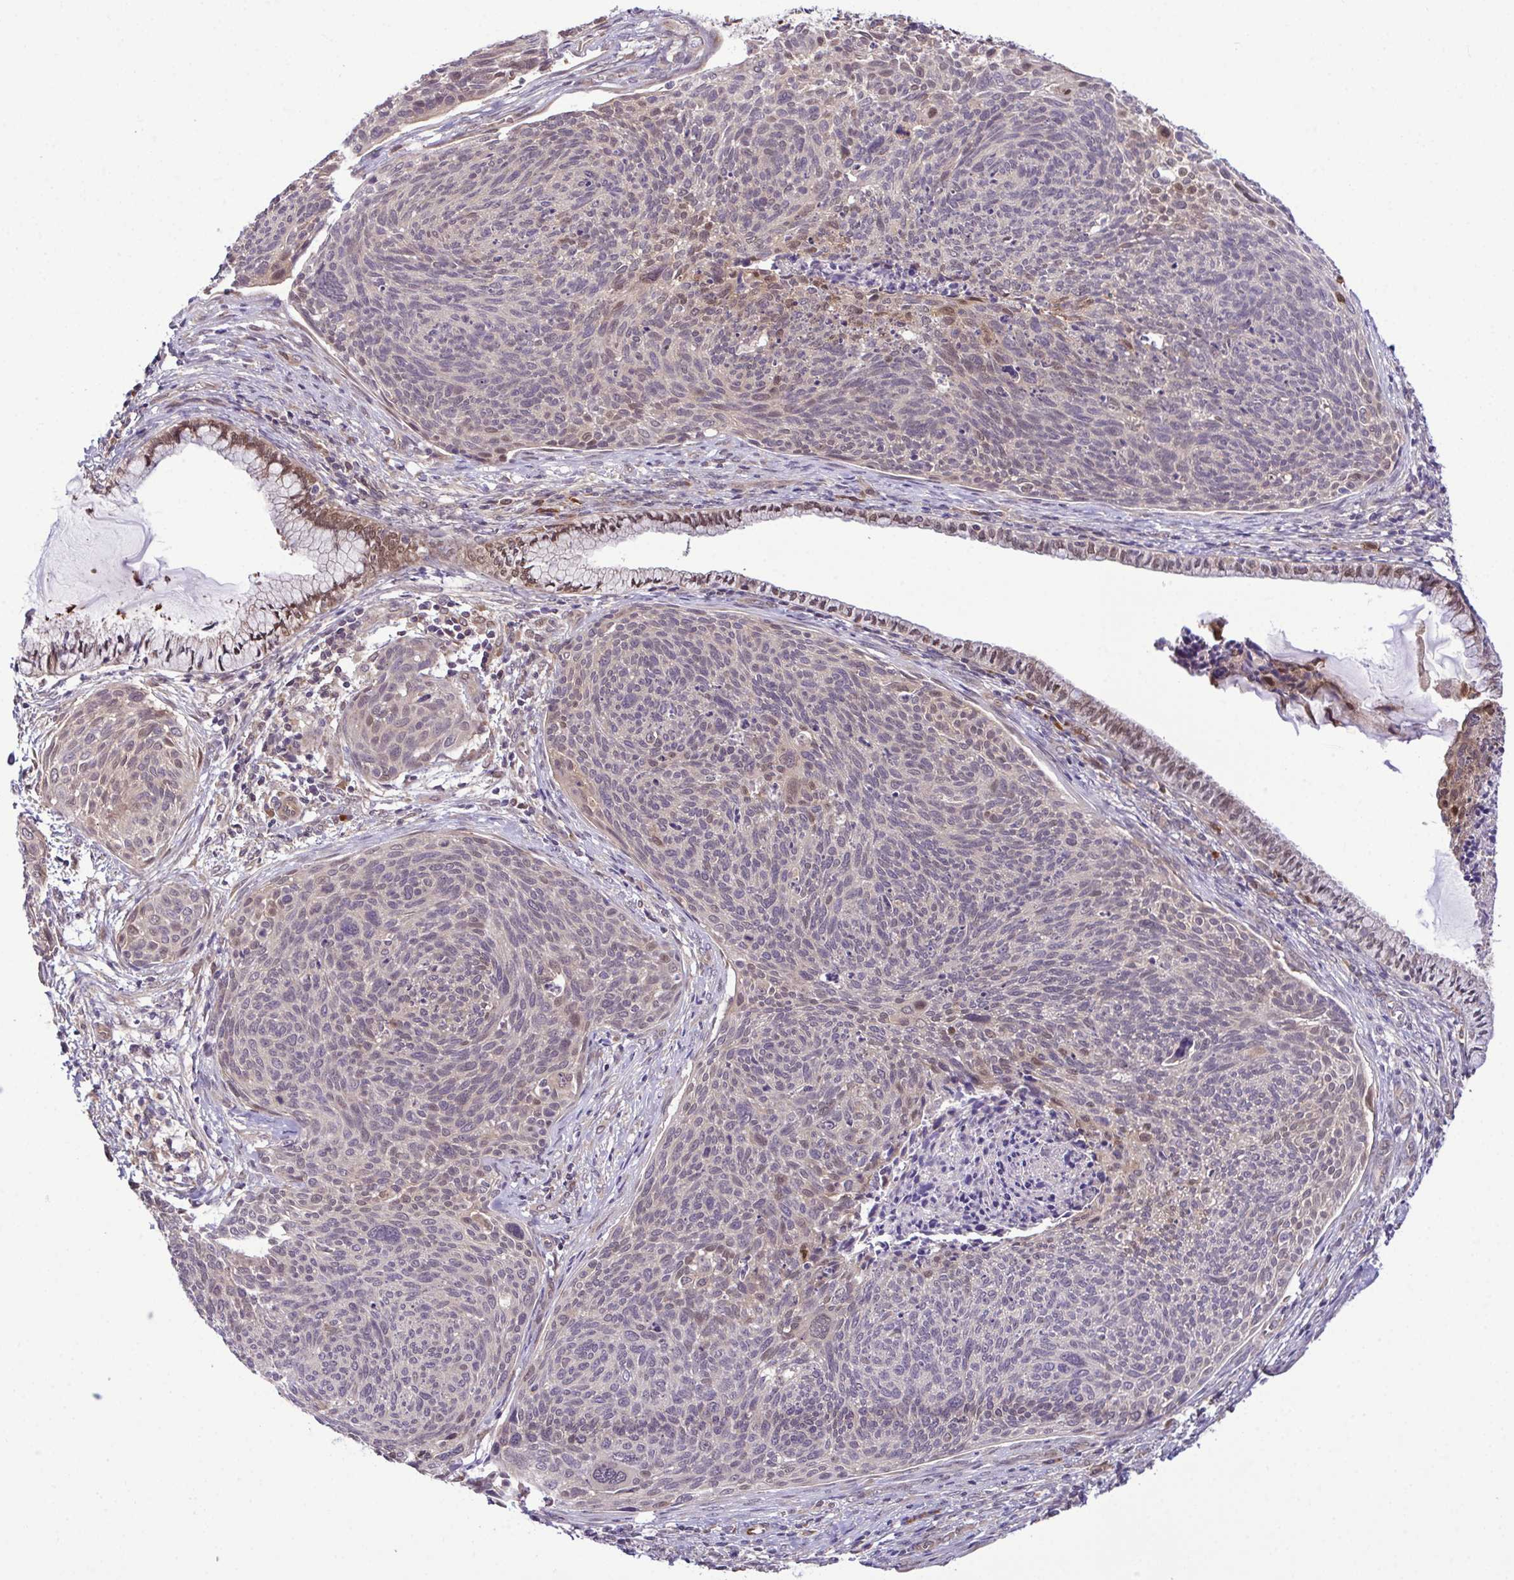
{"staining": {"intensity": "weak", "quantity": "<25%", "location": "nuclear"}, "tissue": "cervical cancer", "cell_type": "Tumor cells", "image_type": "cancer", "snomed": [{"axis": "morphology", "description": "Squamous cell carcinoma, NOS"}, {"axis": "topography", "description": "Cervix"}], "caption": "Tumor cells show no significant protein positivity in squamous cell carcinoma (cervical). Brightfield microscopy of IHC stained with DAB (brown) and hematoxylin (blue), captured at high magnification.", "gene": "CMPK1", "patient": {"sex": "female", "age": 49}}